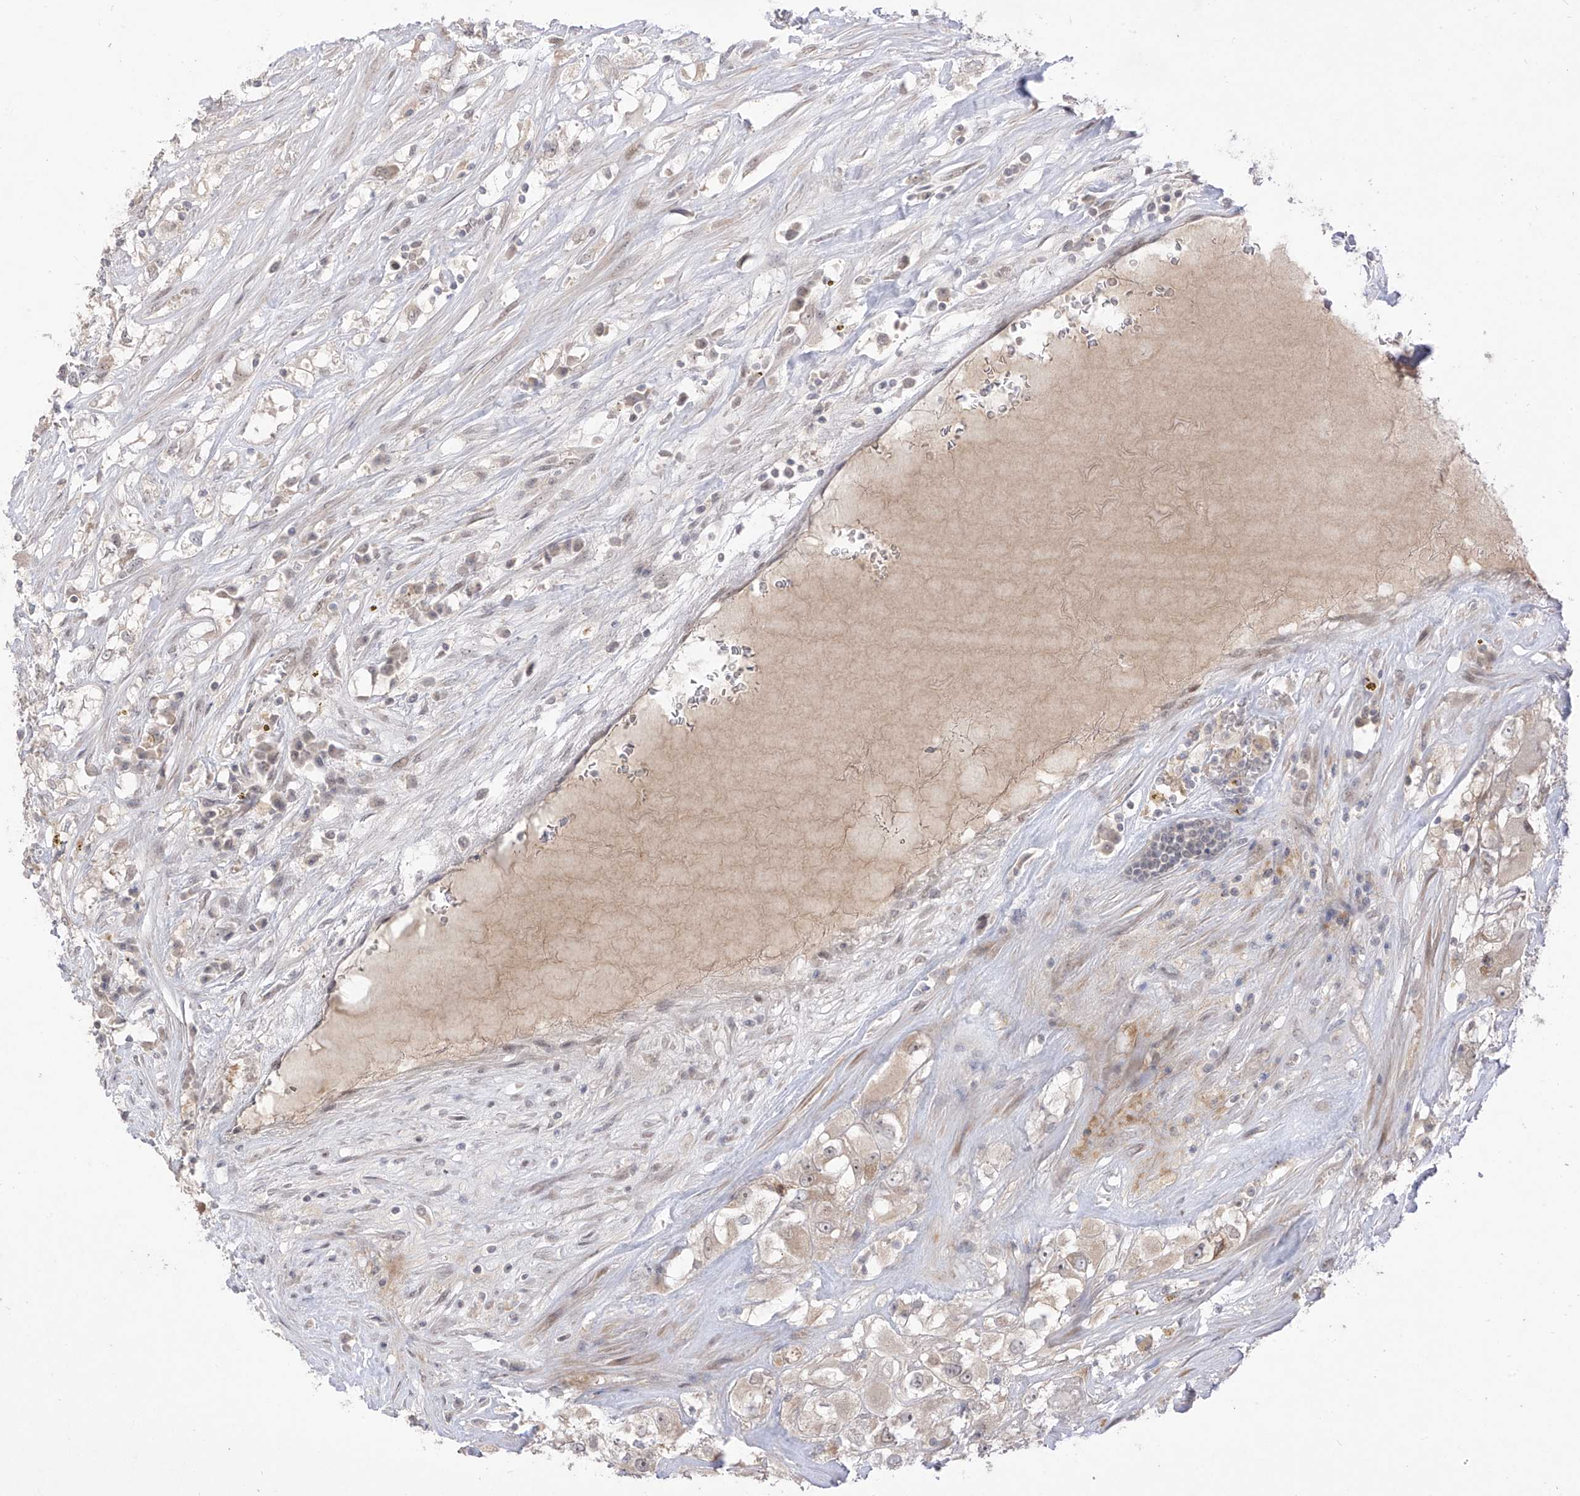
{"staining": {"intensity": "weak", "quantity": "<25%", "location": "cytoplasmic/membranous"}, "tissue": "renal cancer", "cell_type": "Tumor cells", "image_type": "cancer", "snomed": [{"axis": "morphology", "description": "Adenocarcinoma, NOS"}, {"axis": "topography", "description": "Kidney"}], "caption": "The photomicrograph shows no staining of tumor cells in renal cancer.", "gene": "OGT", "patient": {"sex": "female", "age": 52}}